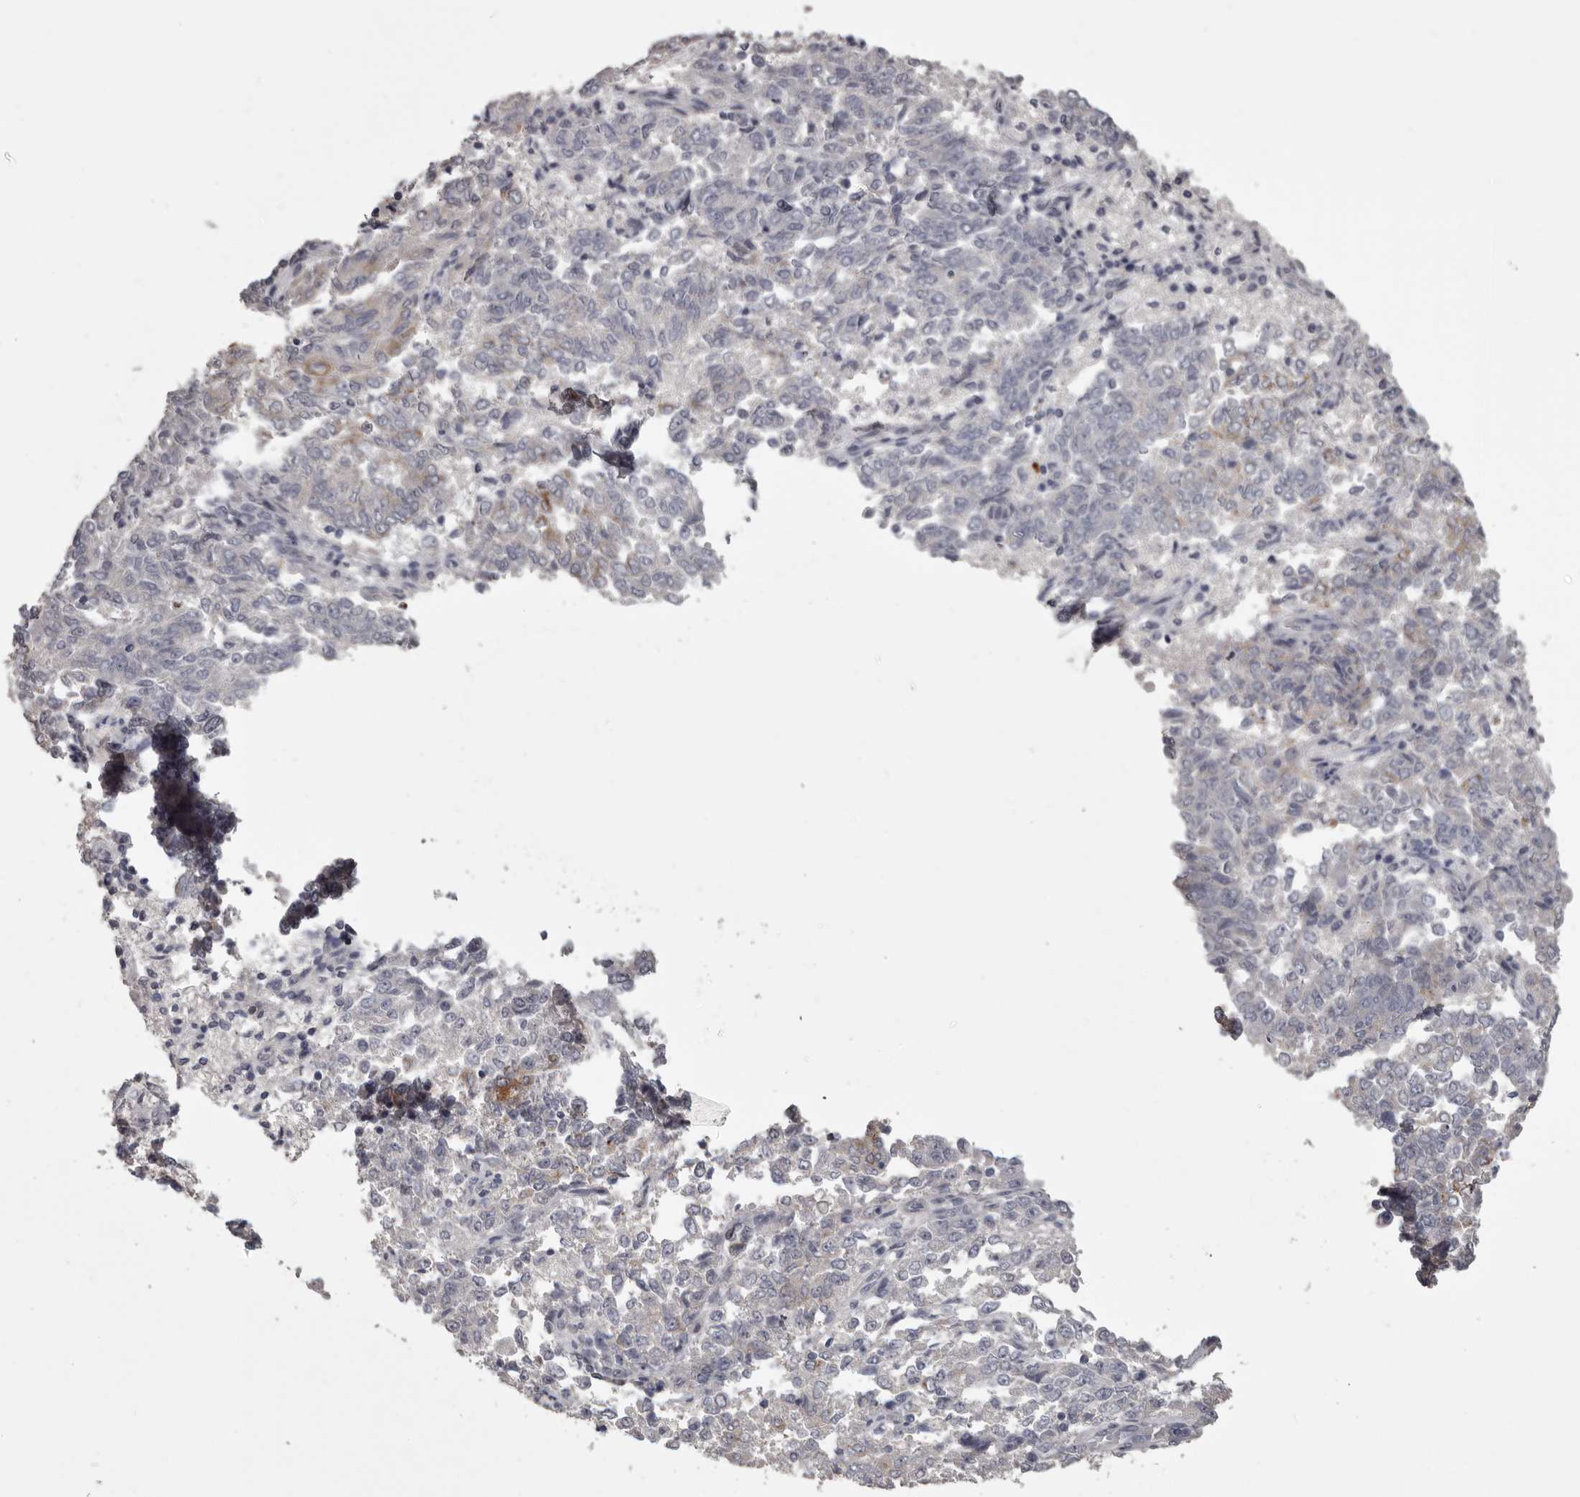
{"staining": {"intensity": "negative", "quantity": "none", "location": "none"}, "tissue": "endometrial cancer", "cell_type": "Tumor cells", "image_type": "cancer", "snomed": [{"axis": "morphology", "description": "Adenocarcinoma, NOS"}, {"axis": "topography", "description": "Endometrium"}], "caption": "This is a photomicrograph of immunohistochemistry (IHC) staining of endometrial cancer, which shows no positivity in tumor cells. The staining is performed using DAB (3,3'-diaminobenzidine) brown chromogen with nuclei counter-stained in using hematoxylin.", "gene": "LPAR6", "patient": {"sex": "female", "age": 80}}